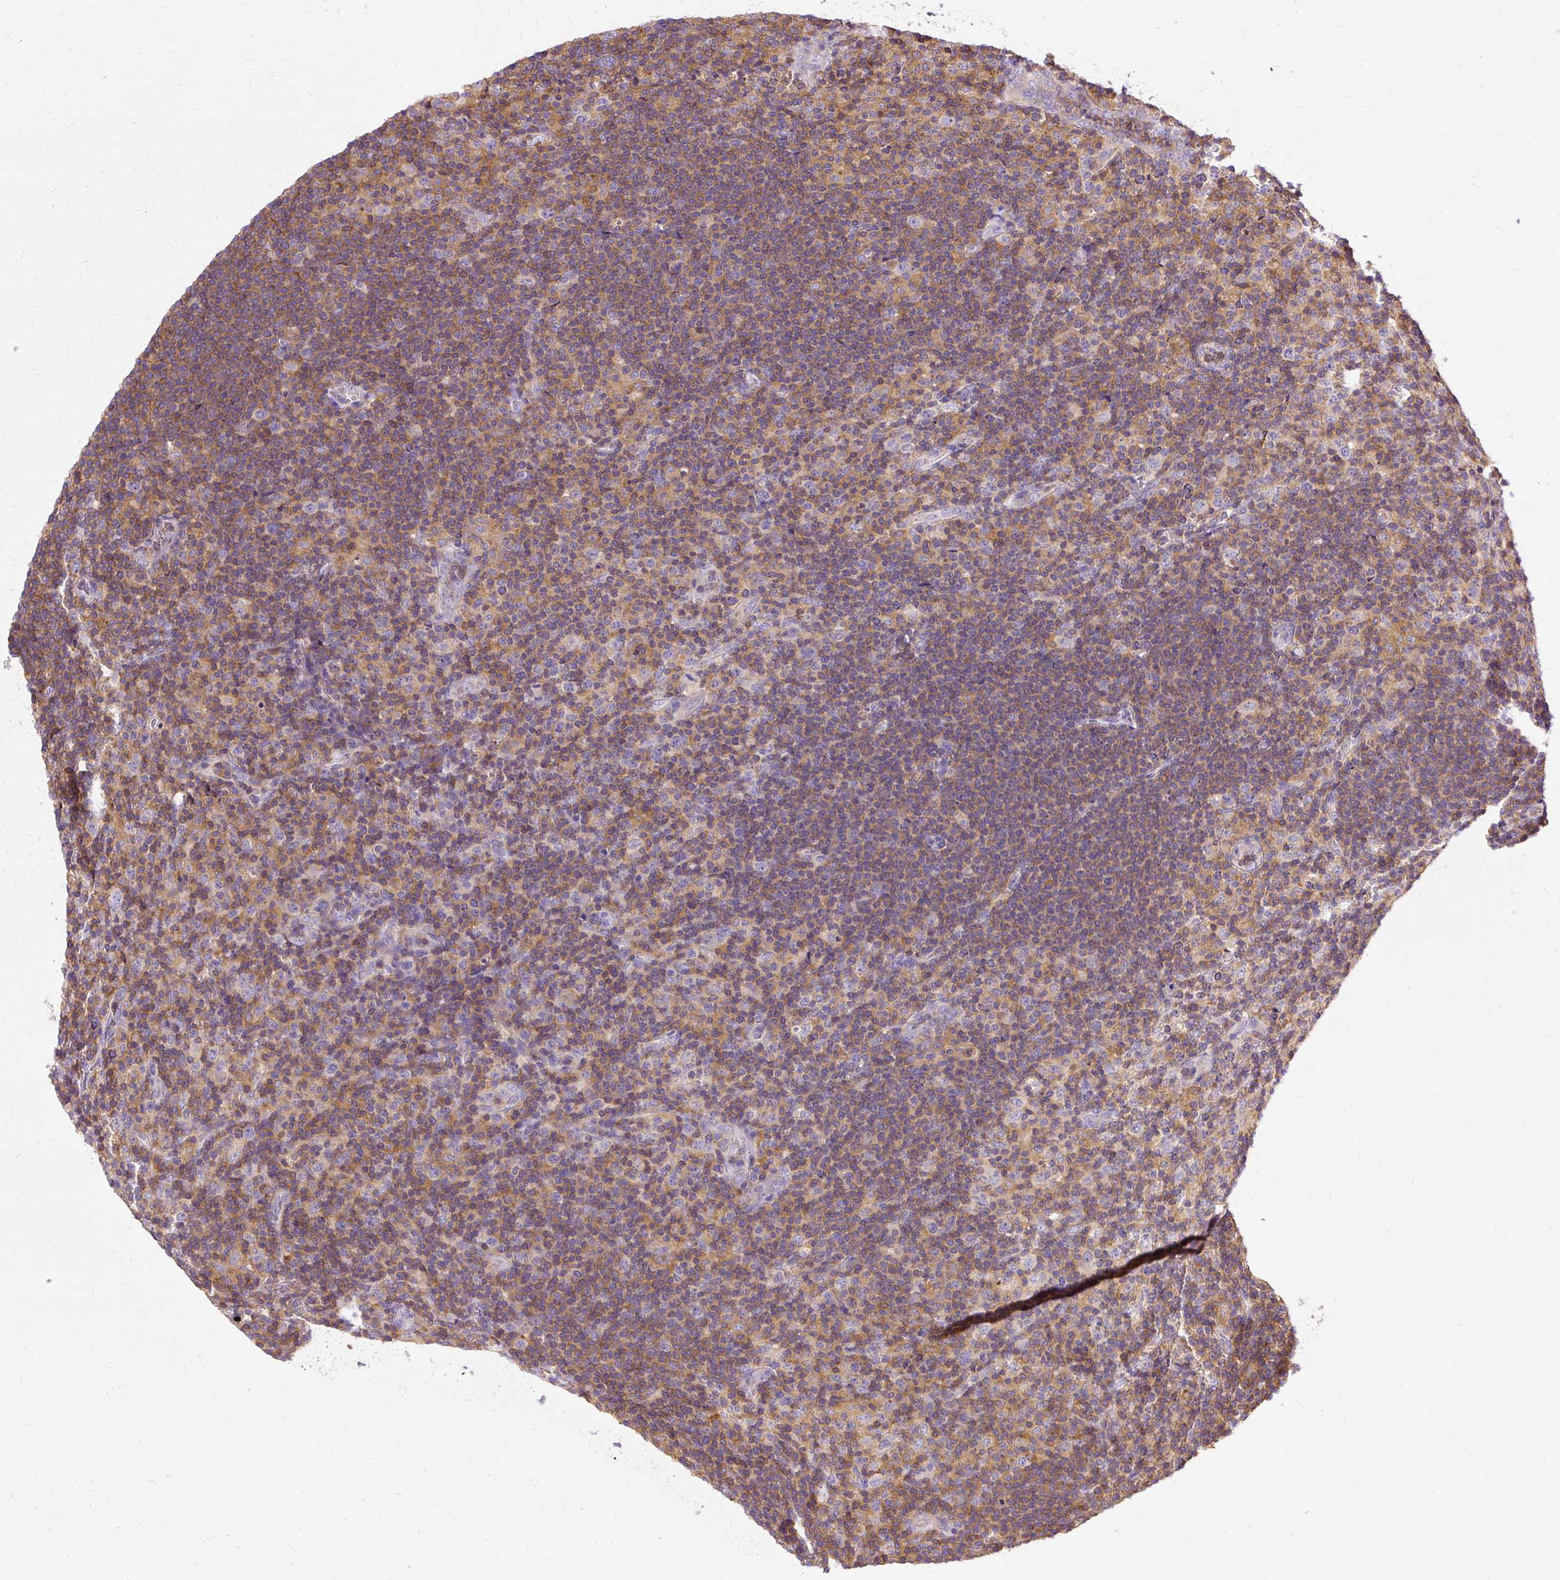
{"staining": {"intensity": "negative", "quantity": "none", "location": "none"}, "tissue": "lymphoma", "cell_type": "Tumor cells", "image_type": "cancer", "snomed": [{"axis": "morphology", "description": "Hodgkin's disease, NOS"}, {"axis": "topography", "description": "Lymph node"}], "caption": "The micrograph displays no significant positivity in tumor cells of Hodgkin's disease.", "gene": "TWF2", "patient": {"sex": "female", "age": 57}}